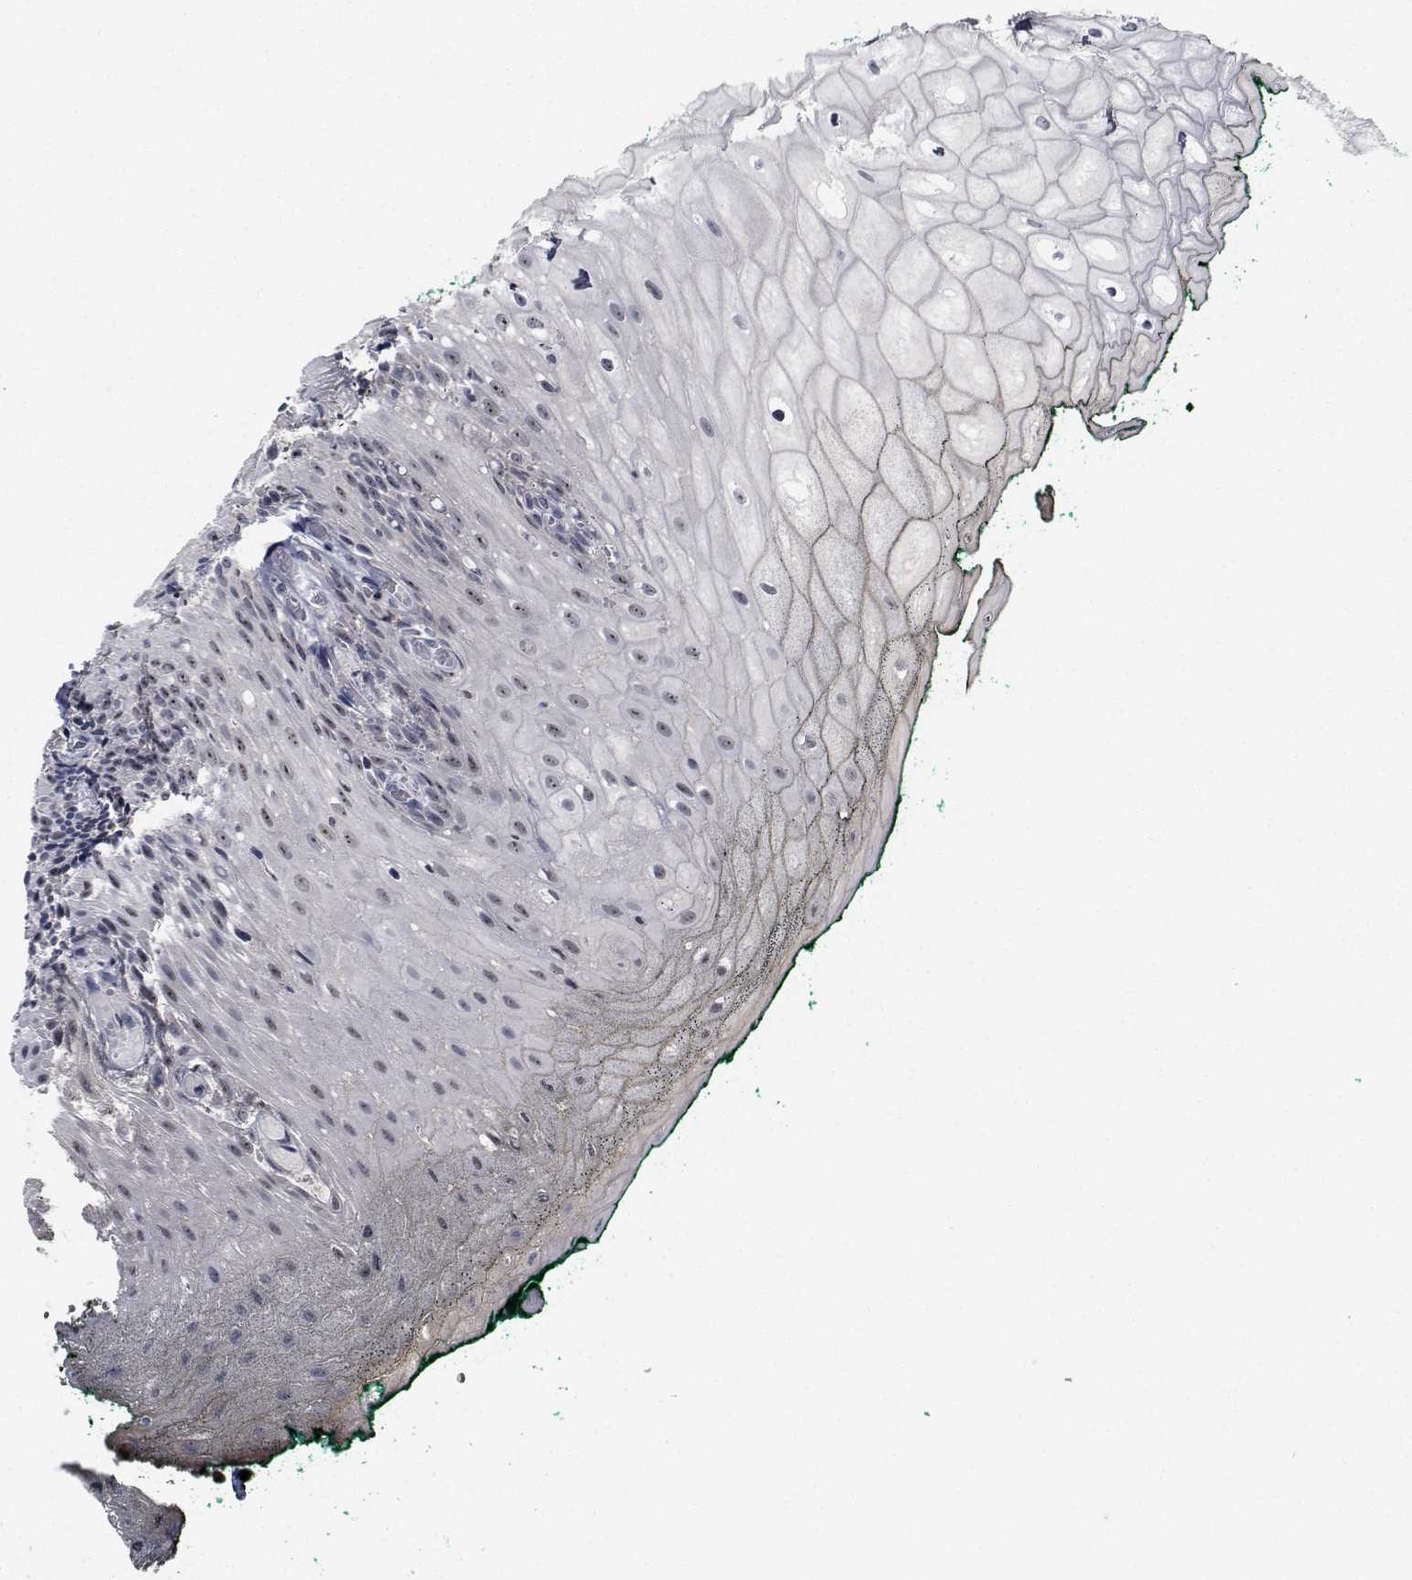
{"staining": {"intensity": "moderate", "quantity": "25%-75%", "location": "nuclear"}, "tissue": "oral mucosa", "cell_type": "Squamous epithelial cells", "image_type": "normal", "snomed": [{"axis": "morphology", "description": "Normal tissue, NOS"}, {"axis": "topography", "description": "Oral tissue"}, {"axis": "topography", "description": "Head-Neck"}], "caption": "A brown stain shows moderate nuclear positivity of a protein in squamous epithelial cells of benign oral mucosa.", "gene": "NVL", "patient": {"sex": "female", "age": 68}}